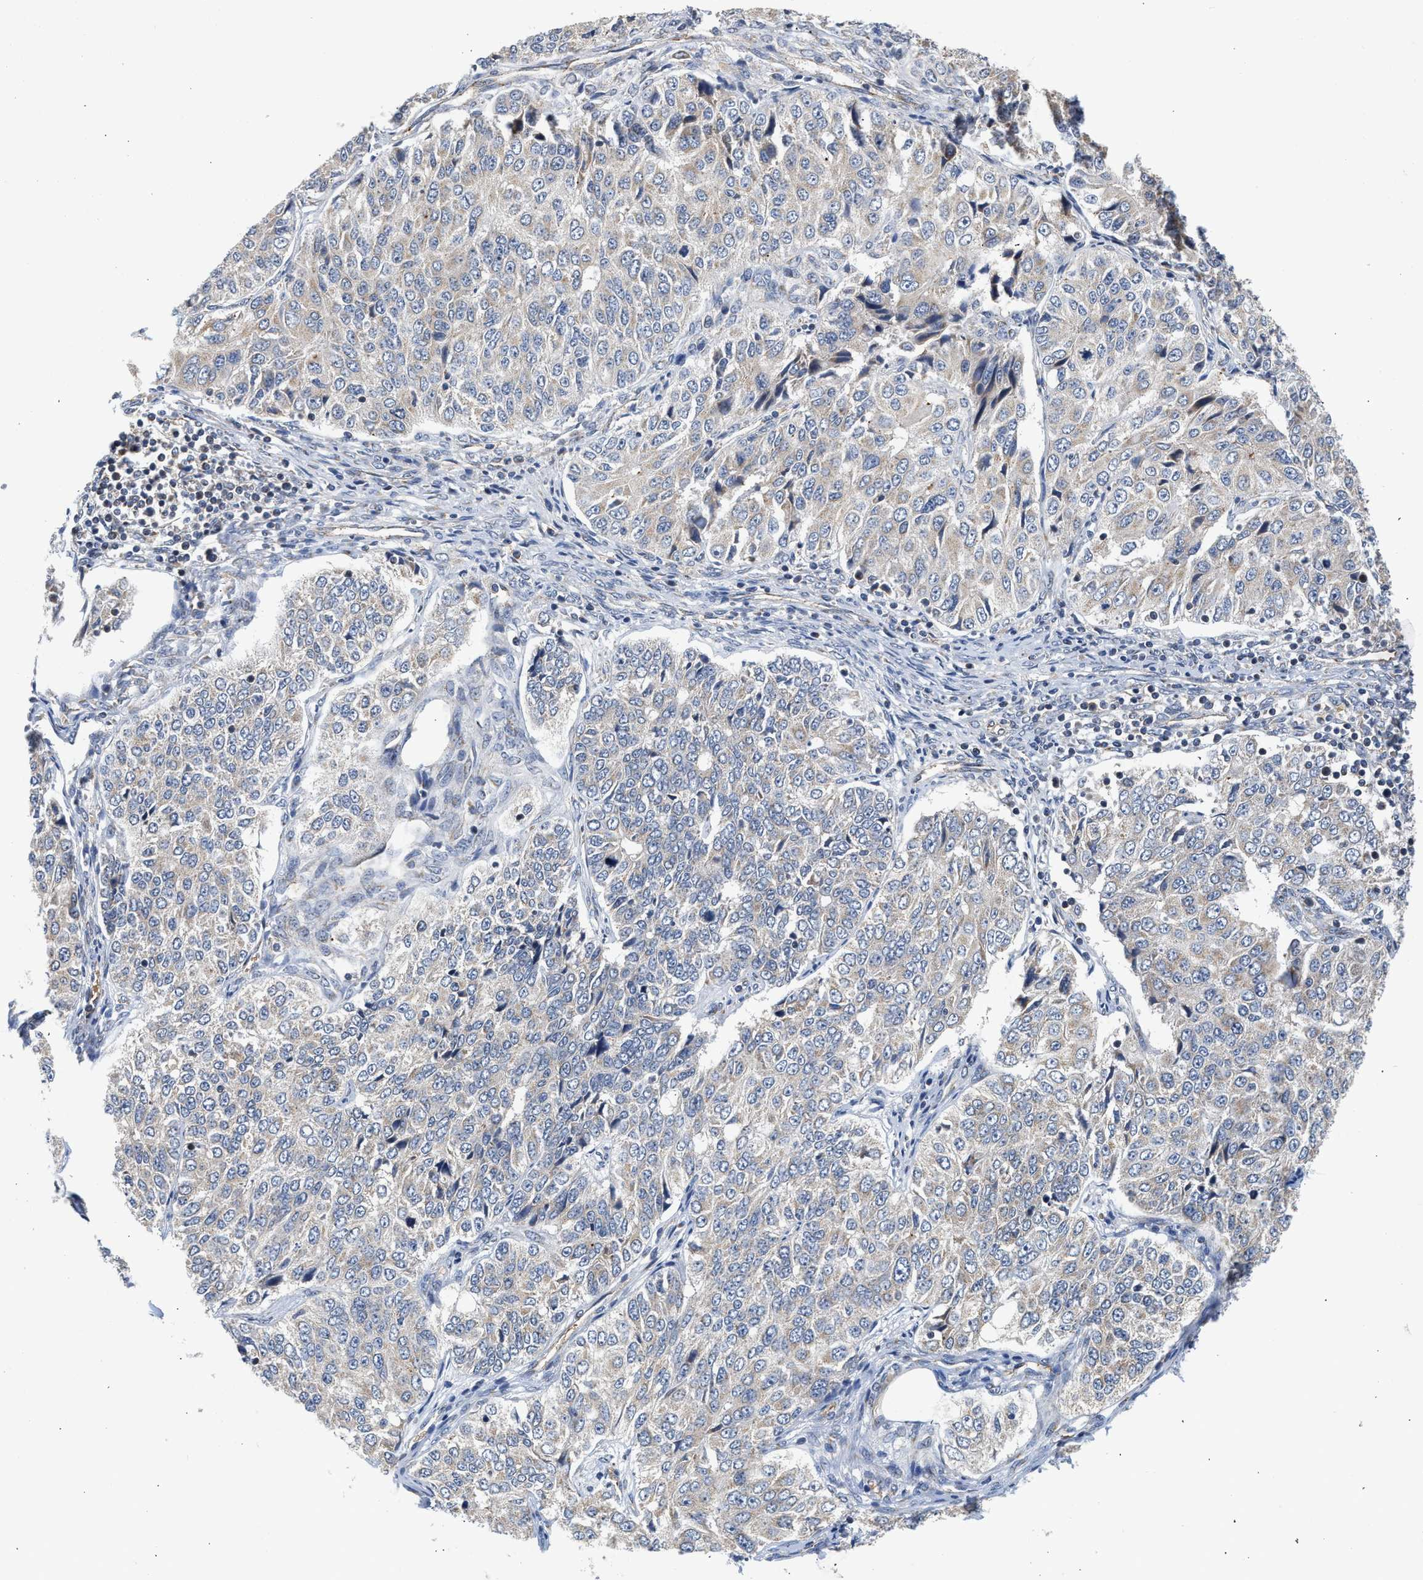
{"staining": {"intensity": "weak", "quantity": "25%-75%", "location": "cytoplasmic/membranous"}, "tissue": "ovarian cancer", "cell_type": "Tumor cells", "image_type": "cancer", "snomed": [{"axis": "morphology", "description": "Carcinoma, endometroid"}, {"axis": "topography", "description": "Ovary"}], "caption": "A brown stain shows weak cytoplasmic/membranous positivity of a protein in human endometroid carcinoma (ovarian) tumor cells. (DAB (3,3'-diaminobenzidine) IHC with brightfield microscopy, high magnification).", "gene": "PIM1", "patient": {"sex": "female", "age": 51}}